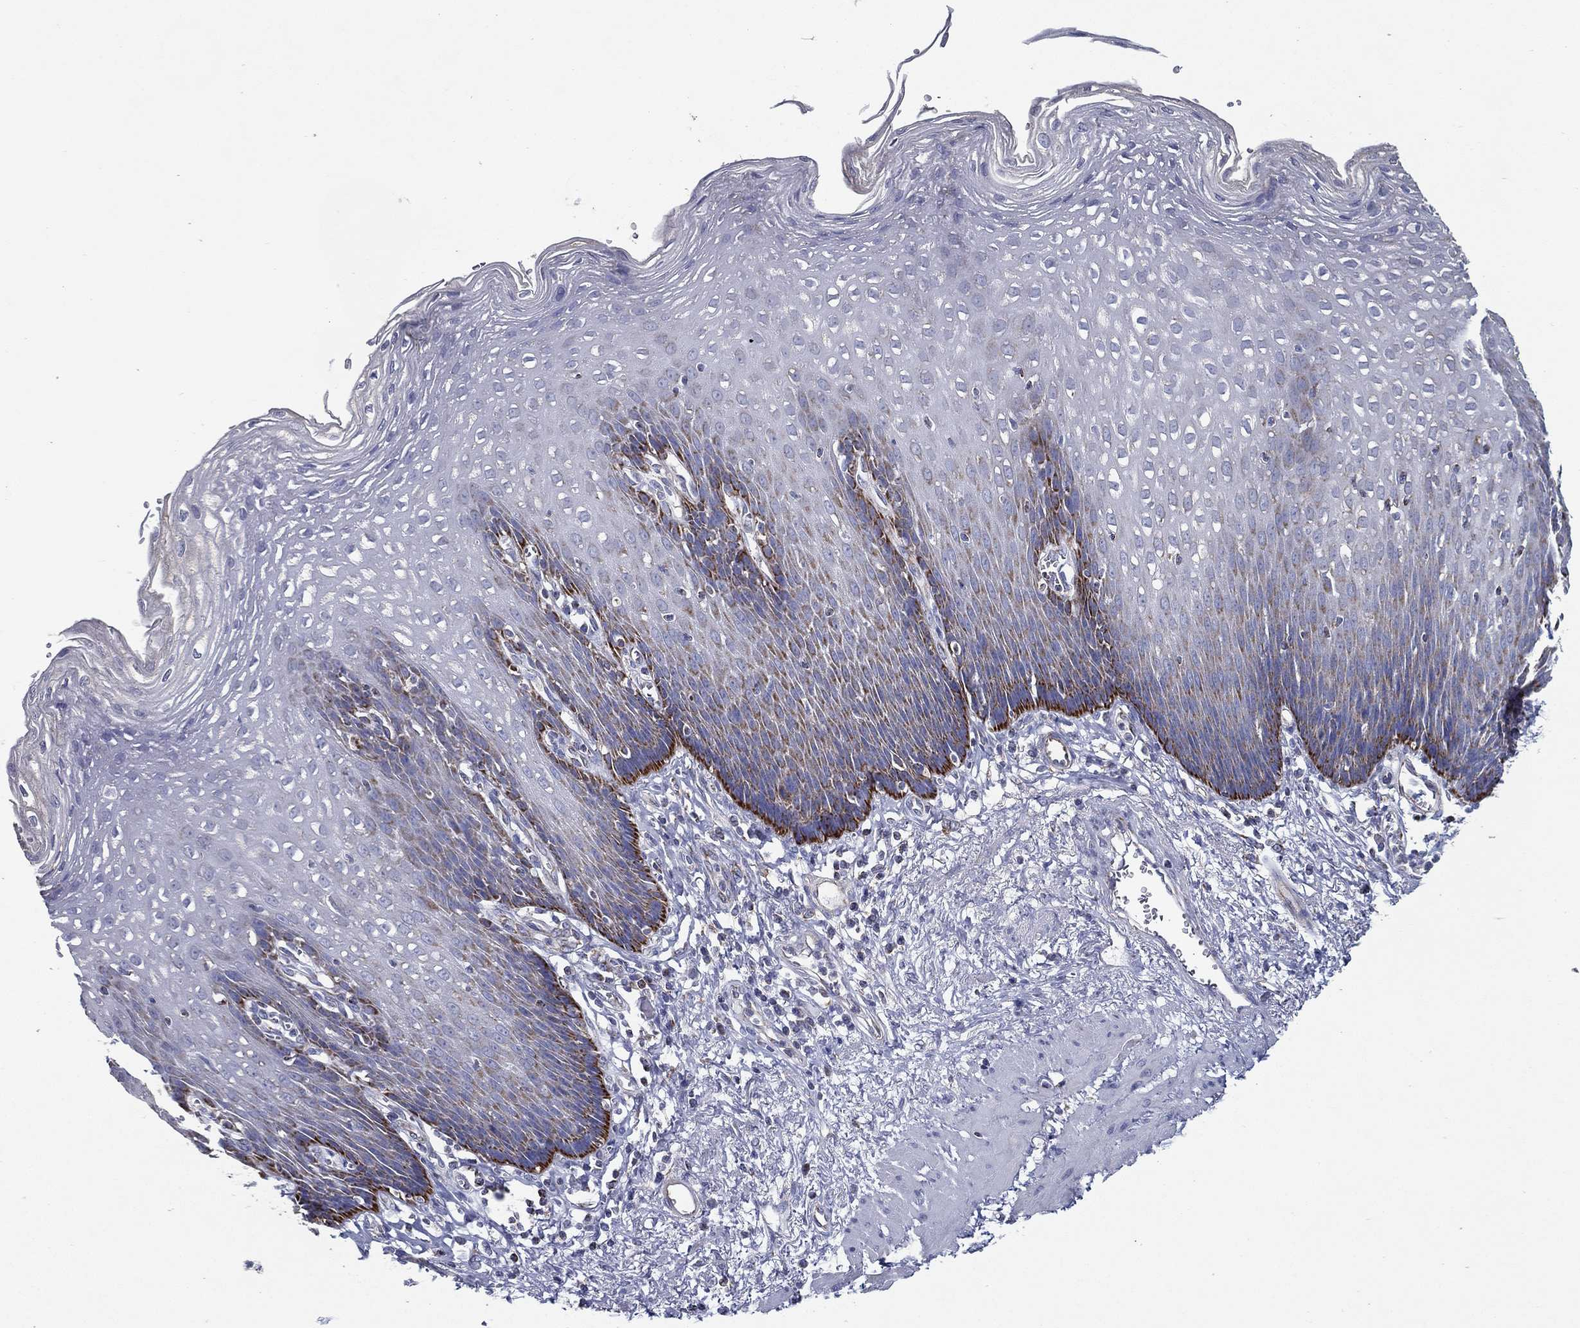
{"staining": {"intensity": "moderate", "quantity": "<25%", "location": "cytoplasmic/membranous"}, "tissue": "esophagus", "cell_type": "Squamous epithelial cells", "image_type": "normal", "snomed": [{"axis": "morphology", "description": "Normal tissue, NOS"}, {"axis": "topography", "description": "Esophagus"}], "caption": "Immunohistochemical staining of unremarkable human esophagus displays moderate cytoplasmic/membranous protein positivity in about <25% of squamous epithelial cells. Immunohistochemistry (ihc) stains the protein of interest in brown and the nuclei are stained blue.", "gene": "SFXN1", "patient": {"sex": "male", "age": 57}}